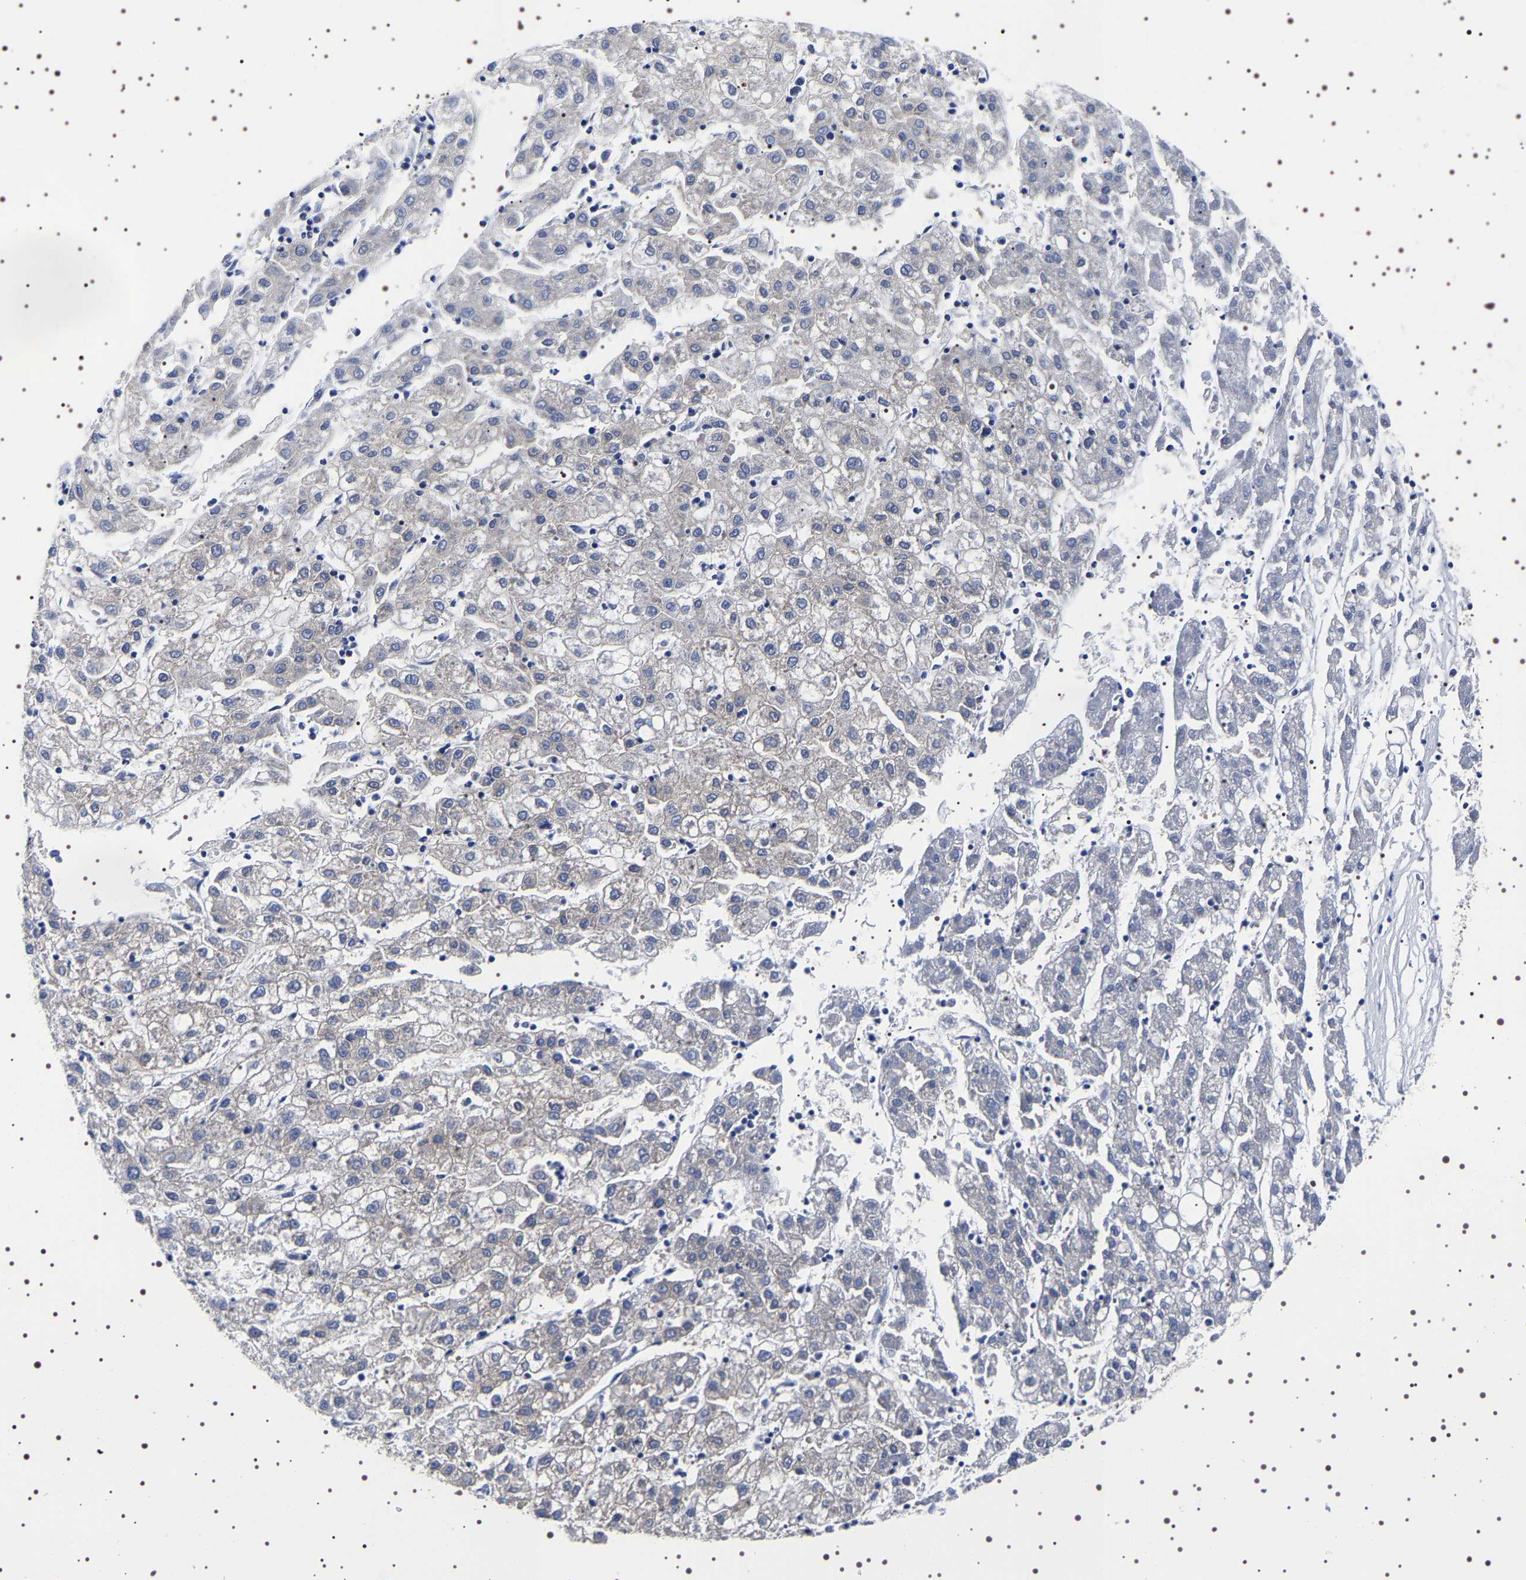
{"staining": {"intensity": "negative", "quantity": "none", "location": "none"}, "tissue": "liver cancer", "cell_type": "Tumor cells", "image_type": "cancer", "snomed": [{"axis": "morphology", "description": "Carcinoma, Hepatocellular, NOS"}, {"axis": "topography", "description": "Liver"}], "caption": "Tumor cells are negative for protein expression in human liver cancer.", "gene": "DARS1", "patient": {"sex": "male", "age": 72}}